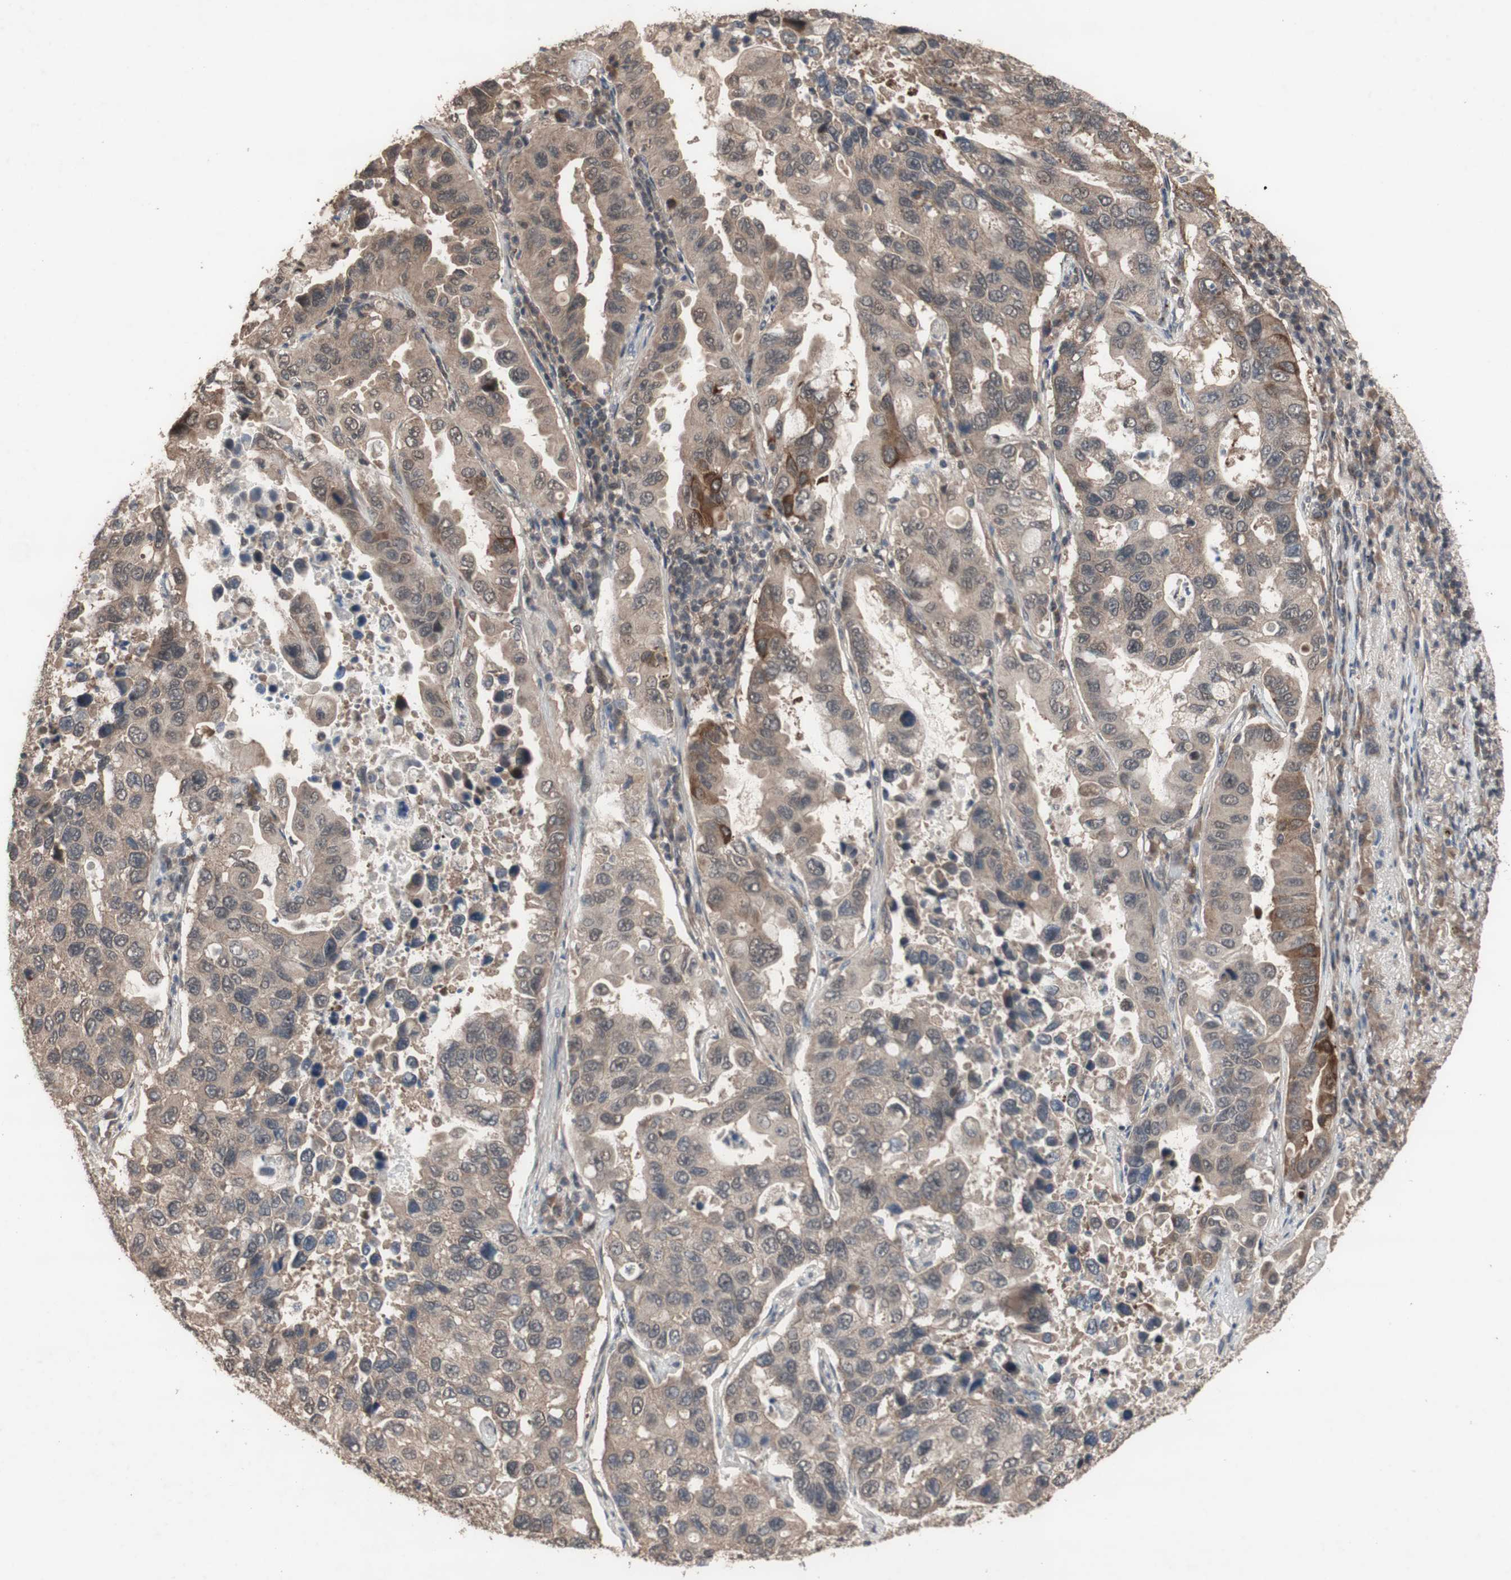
{"staining": {"intensity": "moderate", "quantity": ">75%", "location": "cytoplasmic/membranous"}, "tissue": "lung cancer", "cell_type": "Tumor cells", "image_type": "cancer", "snomed": [{"axis": "morphology", "description": "Adenocarcinoma, NOS"}, {"axis": "topography", "description": "Lung"}], "caption": "Protein staining exhibits moderate cytoplasmic/membranous staining in about >75% of tumor cells in adenocarcinoma (lung). (IHC, brightfield microscopy, high magnification).", "gene": "KANSL1", "patient": {"sex": "male", "age": 64}}